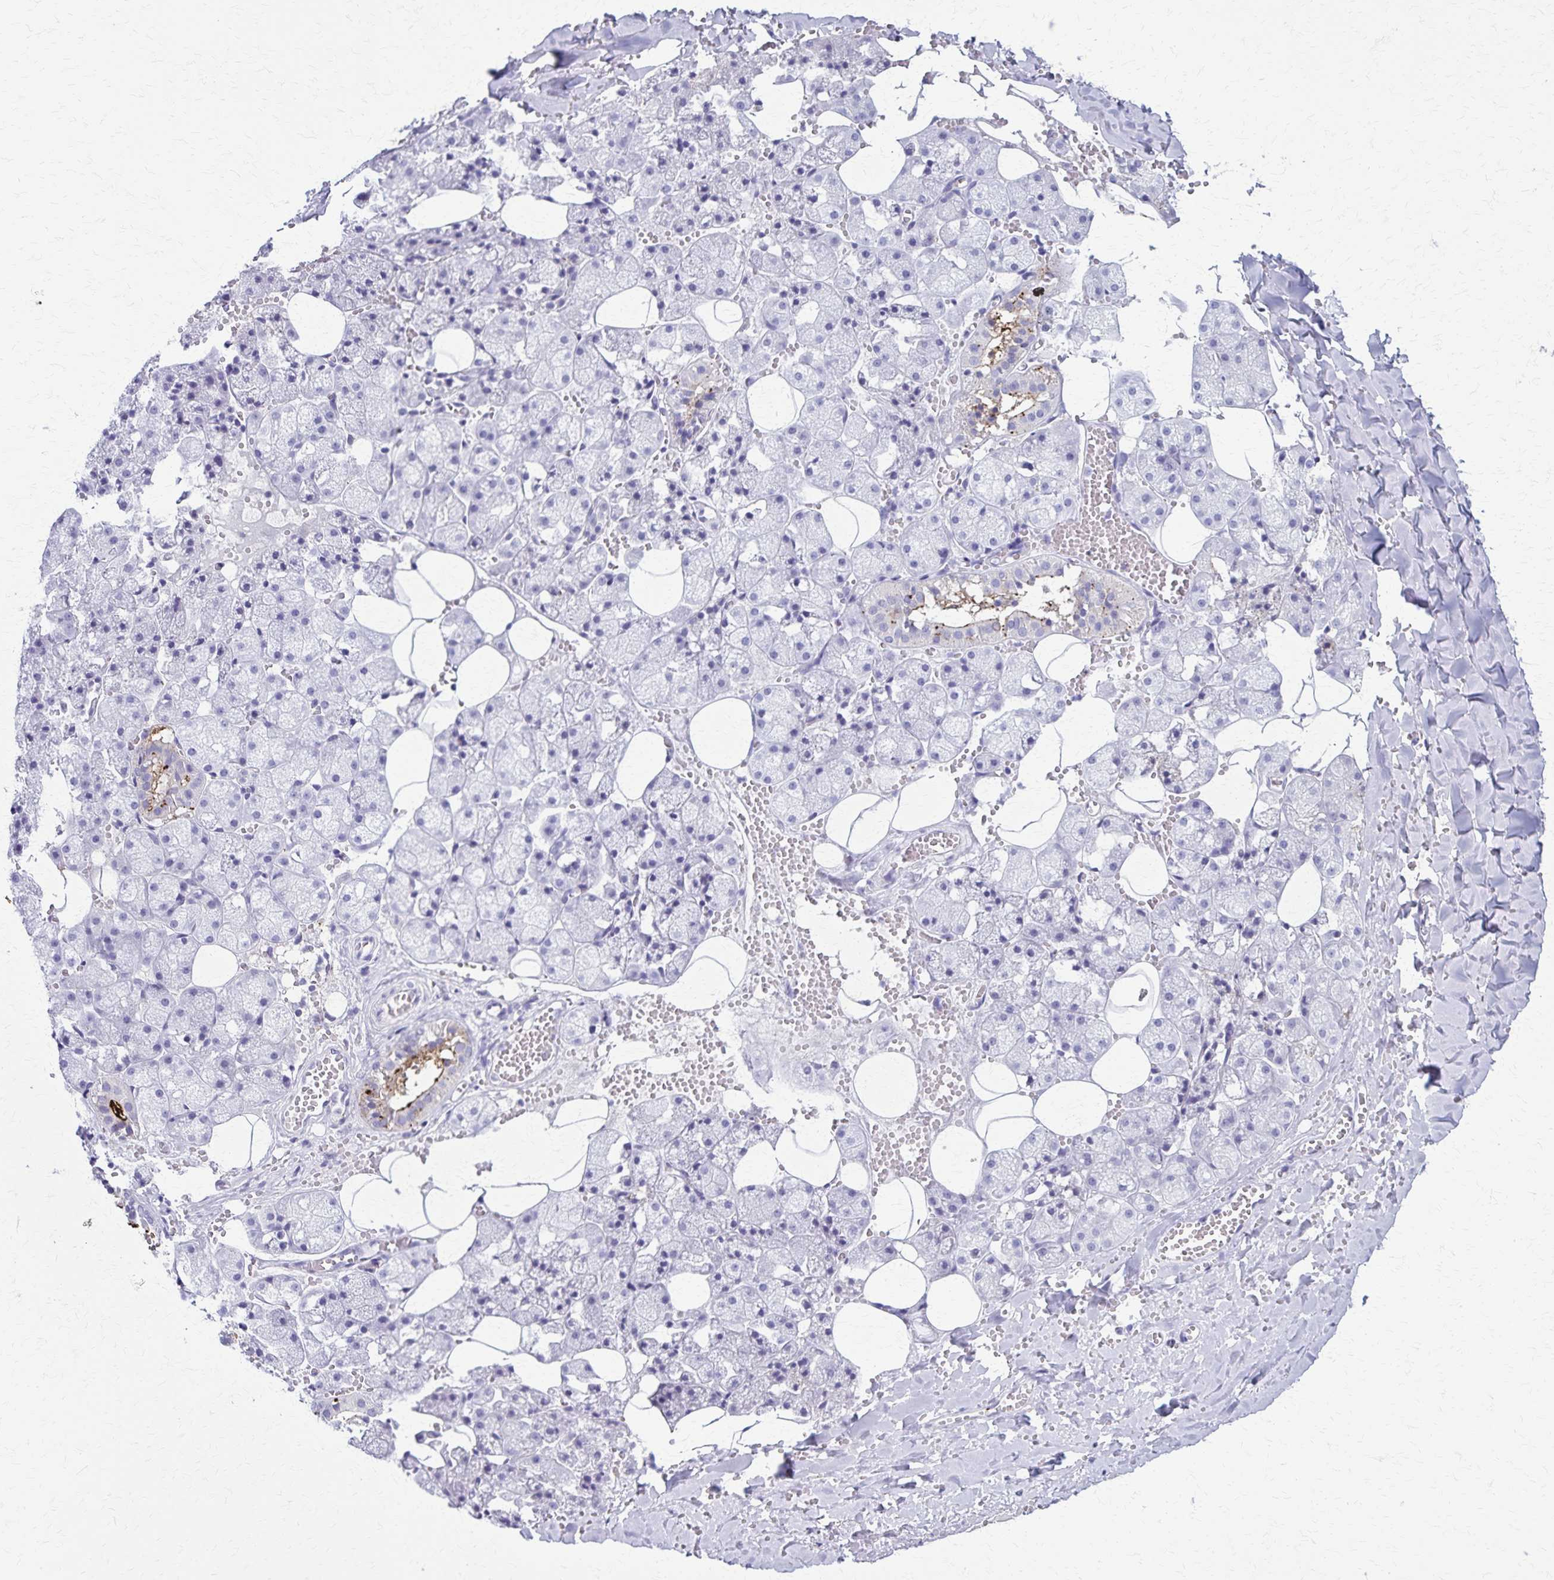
{"staining": {"intensity": "strong", "quantity": "<25%", "location": "cytoplasmic/membranous"}, "tissue": "salivary gland", "cell_type": "Glandular cells", "image_type": "normal", "snomed": [{"axis": "morphology", "description": "Normal tissue, NOS"}, {"axis": "topography", "description": "Salivary gland"}, {"axis": "topography", "description": "Peripheral nerve tissue"}], "caption": "Immunohistochemistry (IHC) histopathology image of unremarkable salivary gland: human salivary gland stained using immunohistochemistry (IHC) shows medium levels of strong protein expression localized specifically in the cytoplasmic/membranous of glandular cells, appearing as a cytoplasmic/membranous brown color.", "gene": "TMEM60", "patient": {"sex": "male", "age": 38}}